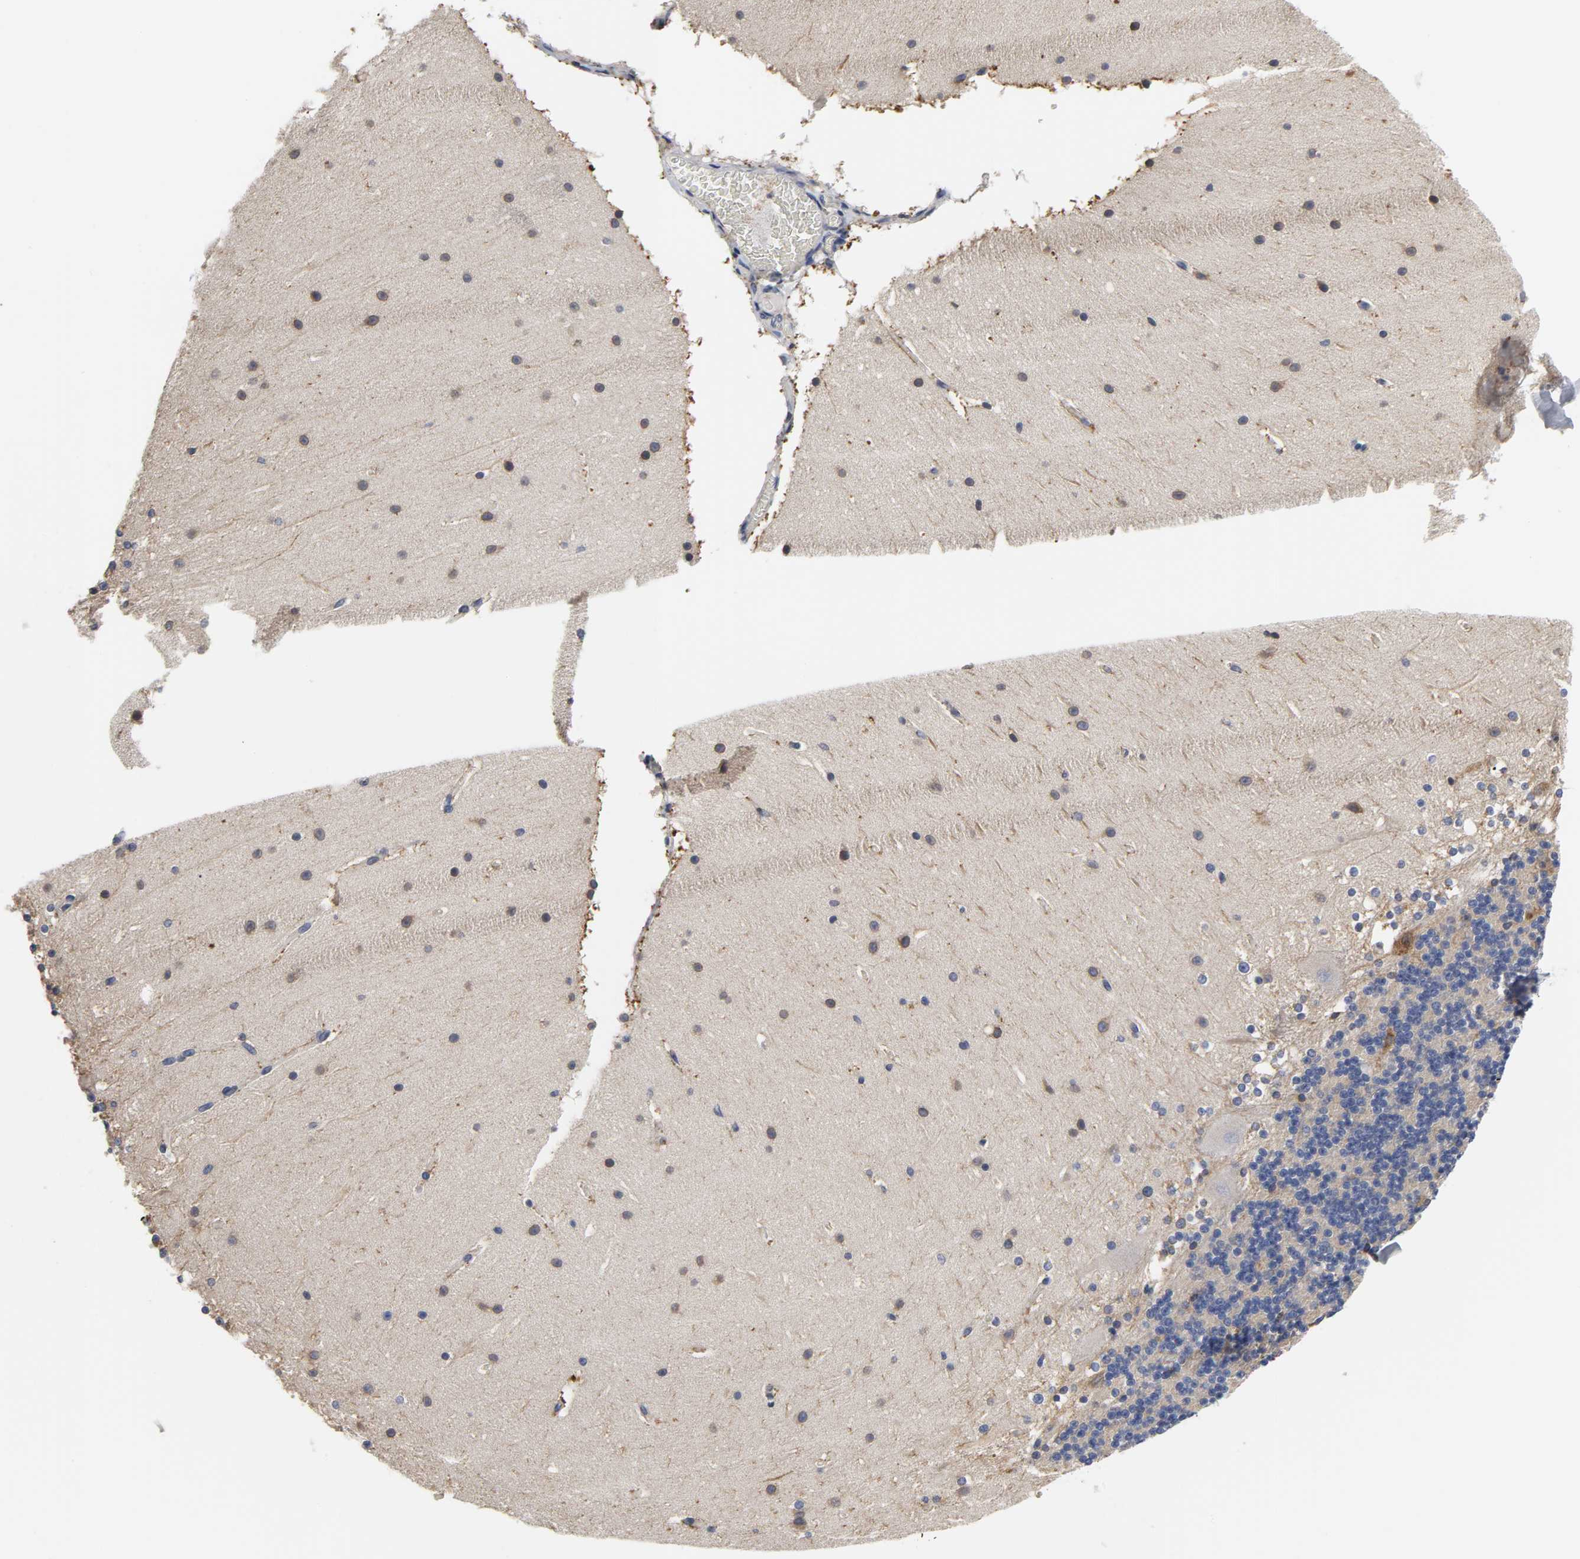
{"staining": {"intensity": "moderate", "quantity": "<25%", "location": "cytoplasmic/membranous"}, "tissue": "cerebellum", "cell_type": "Cells in granular layer", "image_type": "normal", "snomed": [{"axis": "morphology", "description": "Normal tissue, NOS"}, {"axis": "topography", "description": "Cerebellum"}], "caption": "DAB (3,3'-diaminobenzidine) immunohistochemical staining of normal cerebellum exhibits moderate cytoplasmic/membranous protein positivity in approximately <25% of cells in granular layer.", "gene": "HCK", "patient": {"sex": "female", "age": 19}}